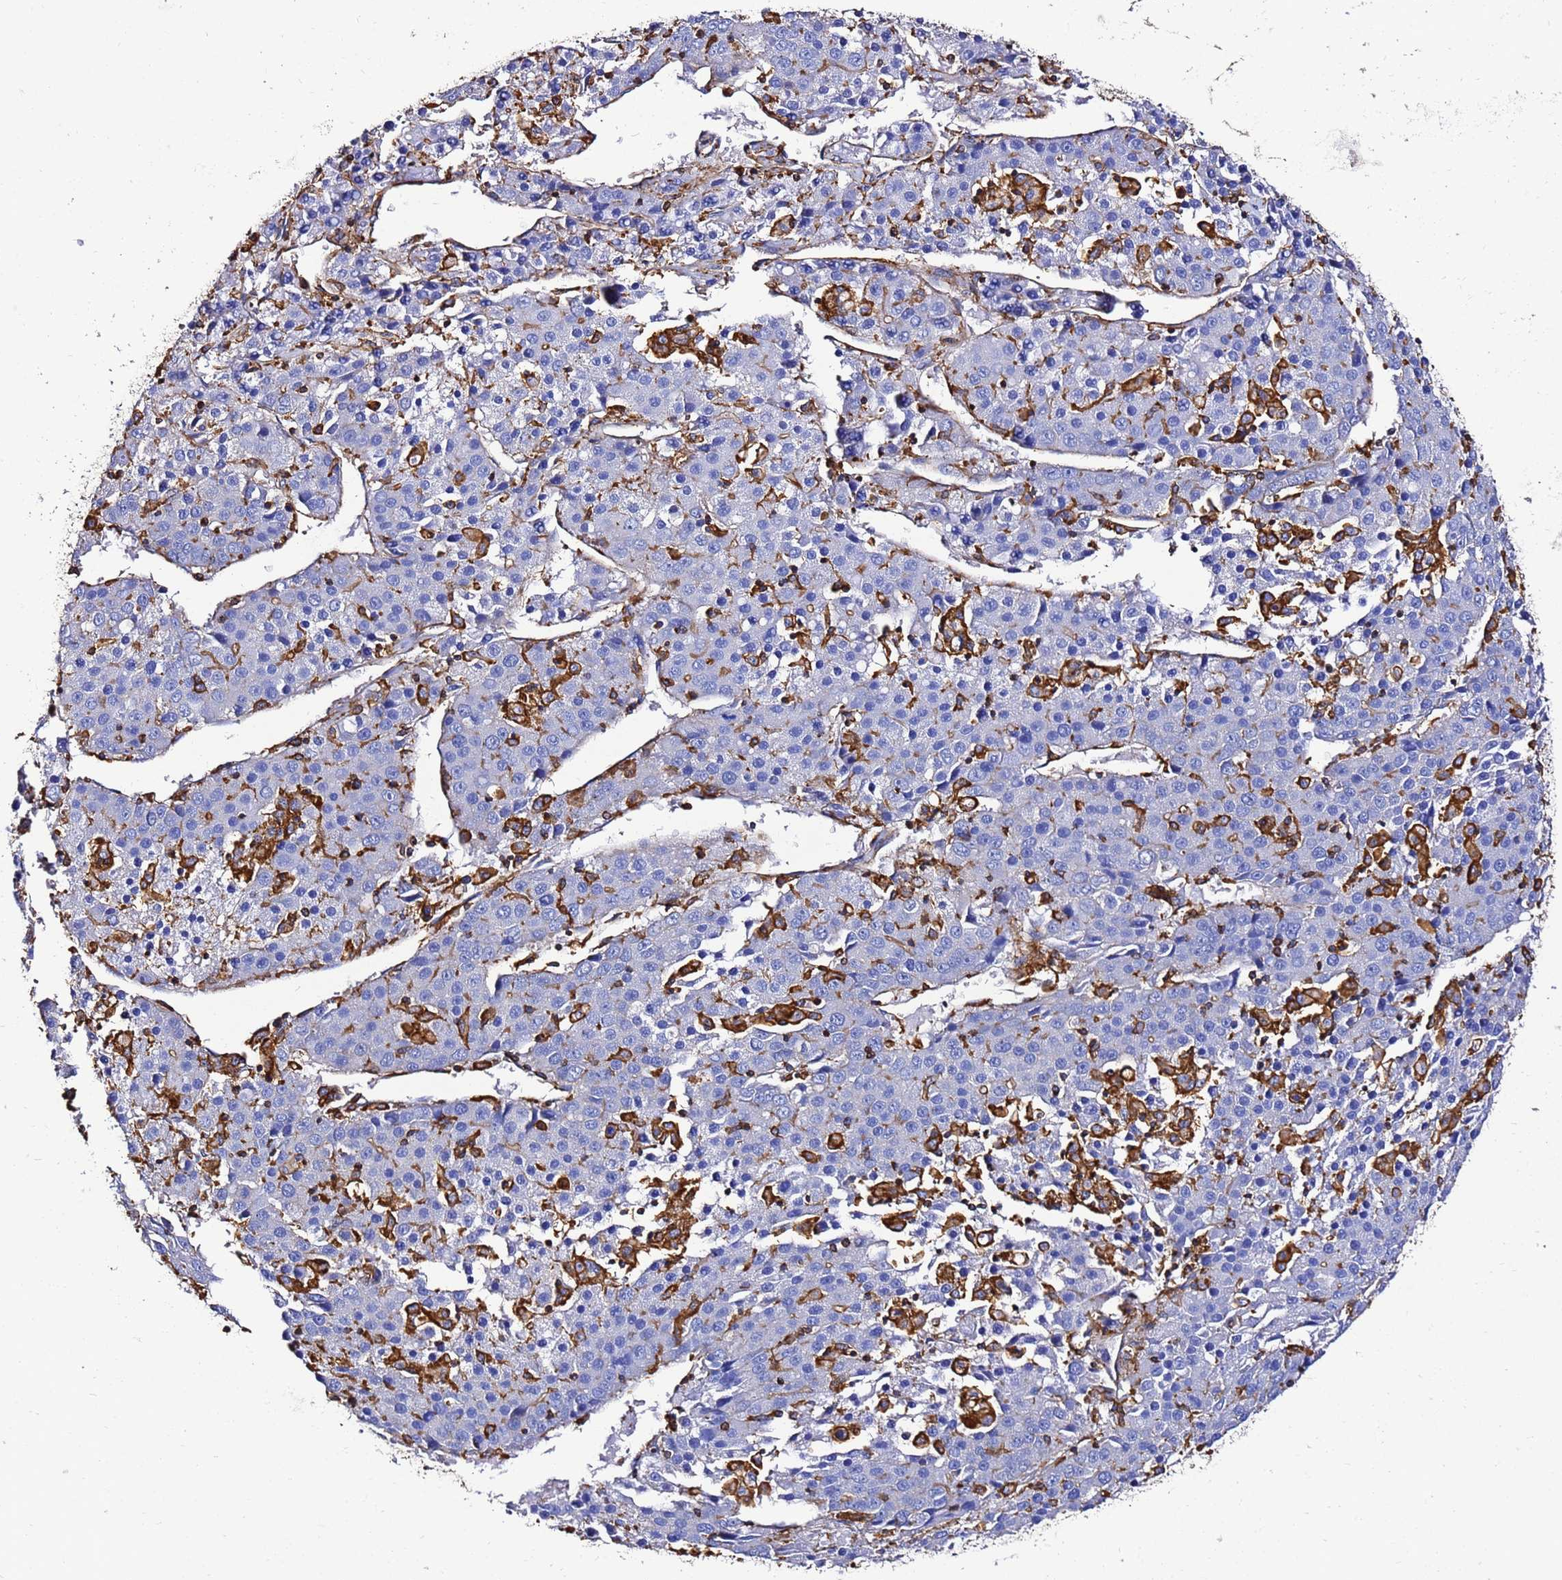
{"staining": {"intensity": "negative", "quantity": "none", "location": "none"}, "tissue": "liver cancer", "cell_type": "Tumor cells", "image_type": "cancer", "snomed": [{"axis": "morphology", "description": "Carcinoma, Hepatocellular, NOS"}, {"axis": "topography", "description": "Liver"}], "caption": "Immunohistochemistry (IHC) photomicrograph of neoplastic tissue: liver cancer (hepatocellular carcinoma) stained with DAB demonstrates no significant protein expression in tumor cells. (Immunohistochemistry, brightfield microscopy, high magnification).", "gene": "ACTB", "patient": {"sex": "male", "age": 55}}